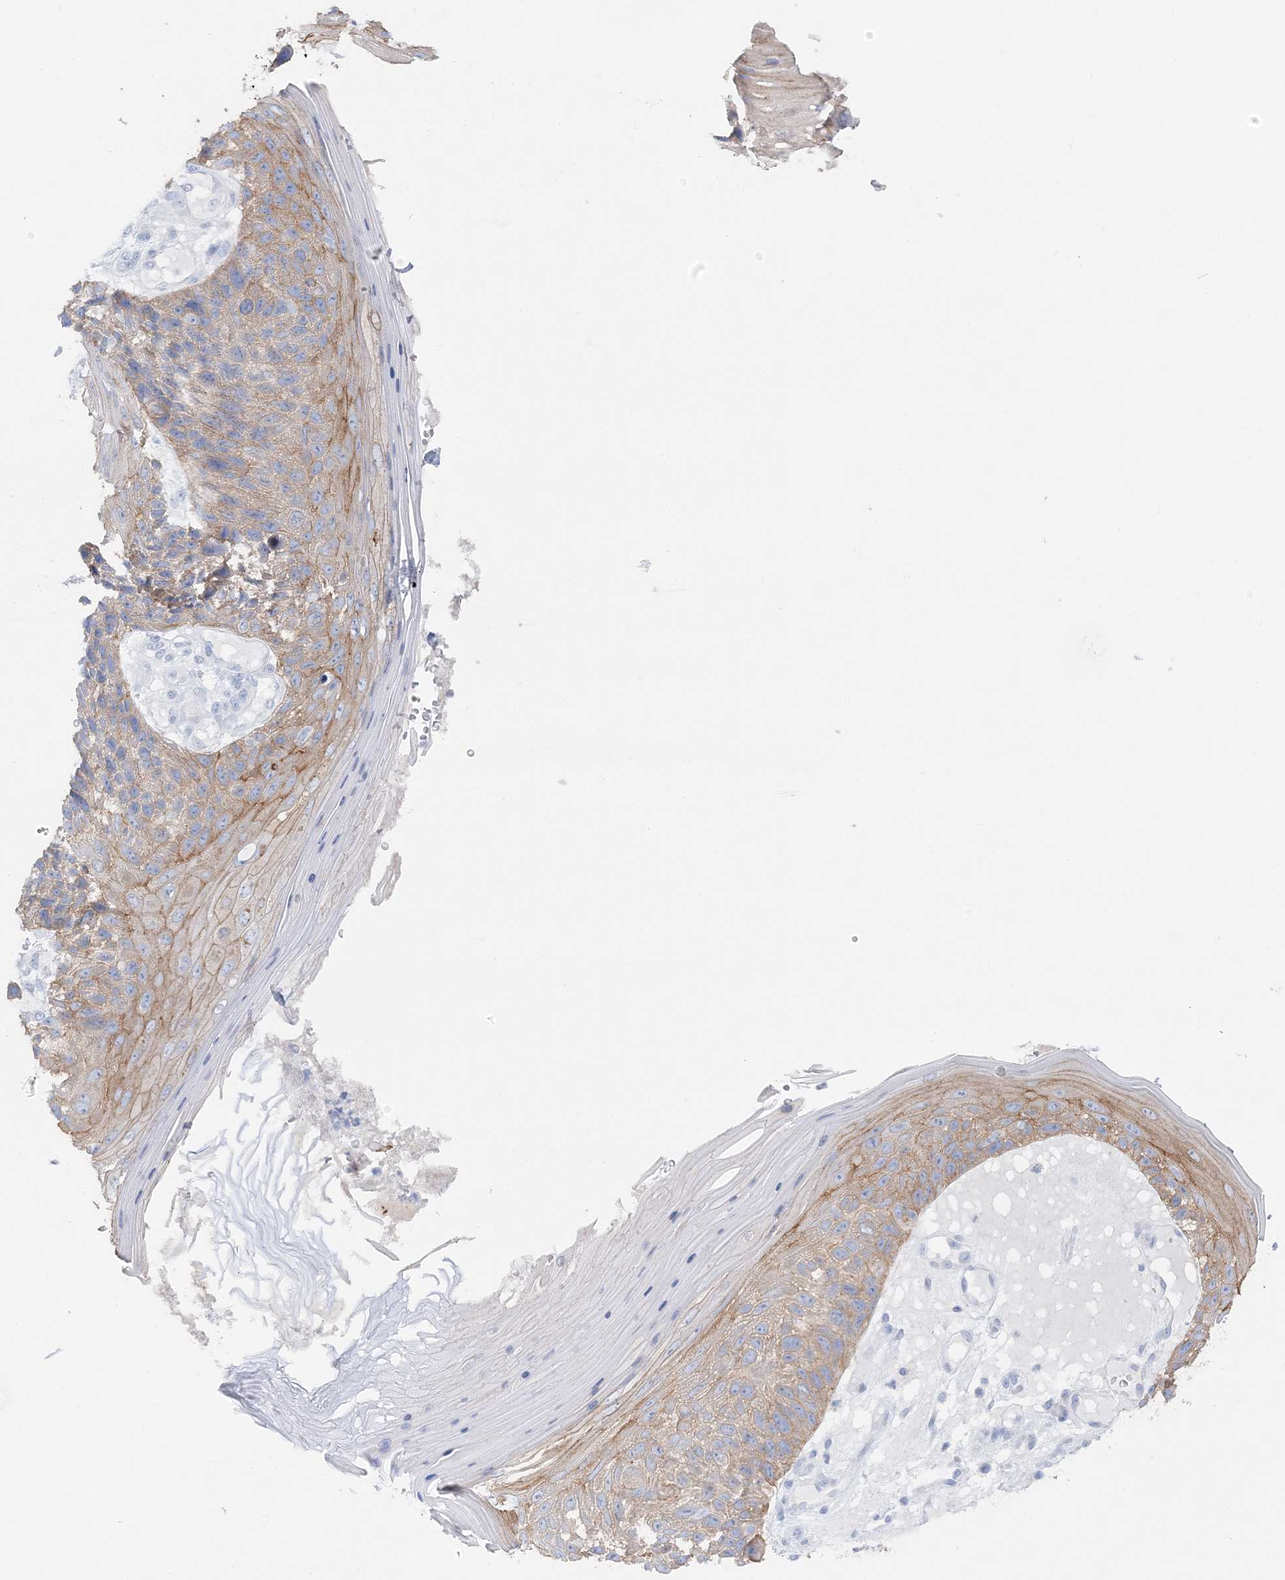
{"staining": {"intensity": "moderate", "quantity": ">75%", "location": "cytoplasmic/membranous"}, "tissue": "skin cancer", "cell_type": "Tumor cells", "image_type": "cancer", "snomed": [{"axis": "morphology", "description": "Squamous cell carcinoma, NOS"}, {"axis": "topography", "description": "Skin"}], "caption": "Human skin cancer (squamous cell carcinoma) stained with a brown dye shows moderate cytoplasmic/membranous positive staining in approximately >75% of tumor cells.", "gene": "SLC5A6", "patient": {"sex": "female", "age": 88}}